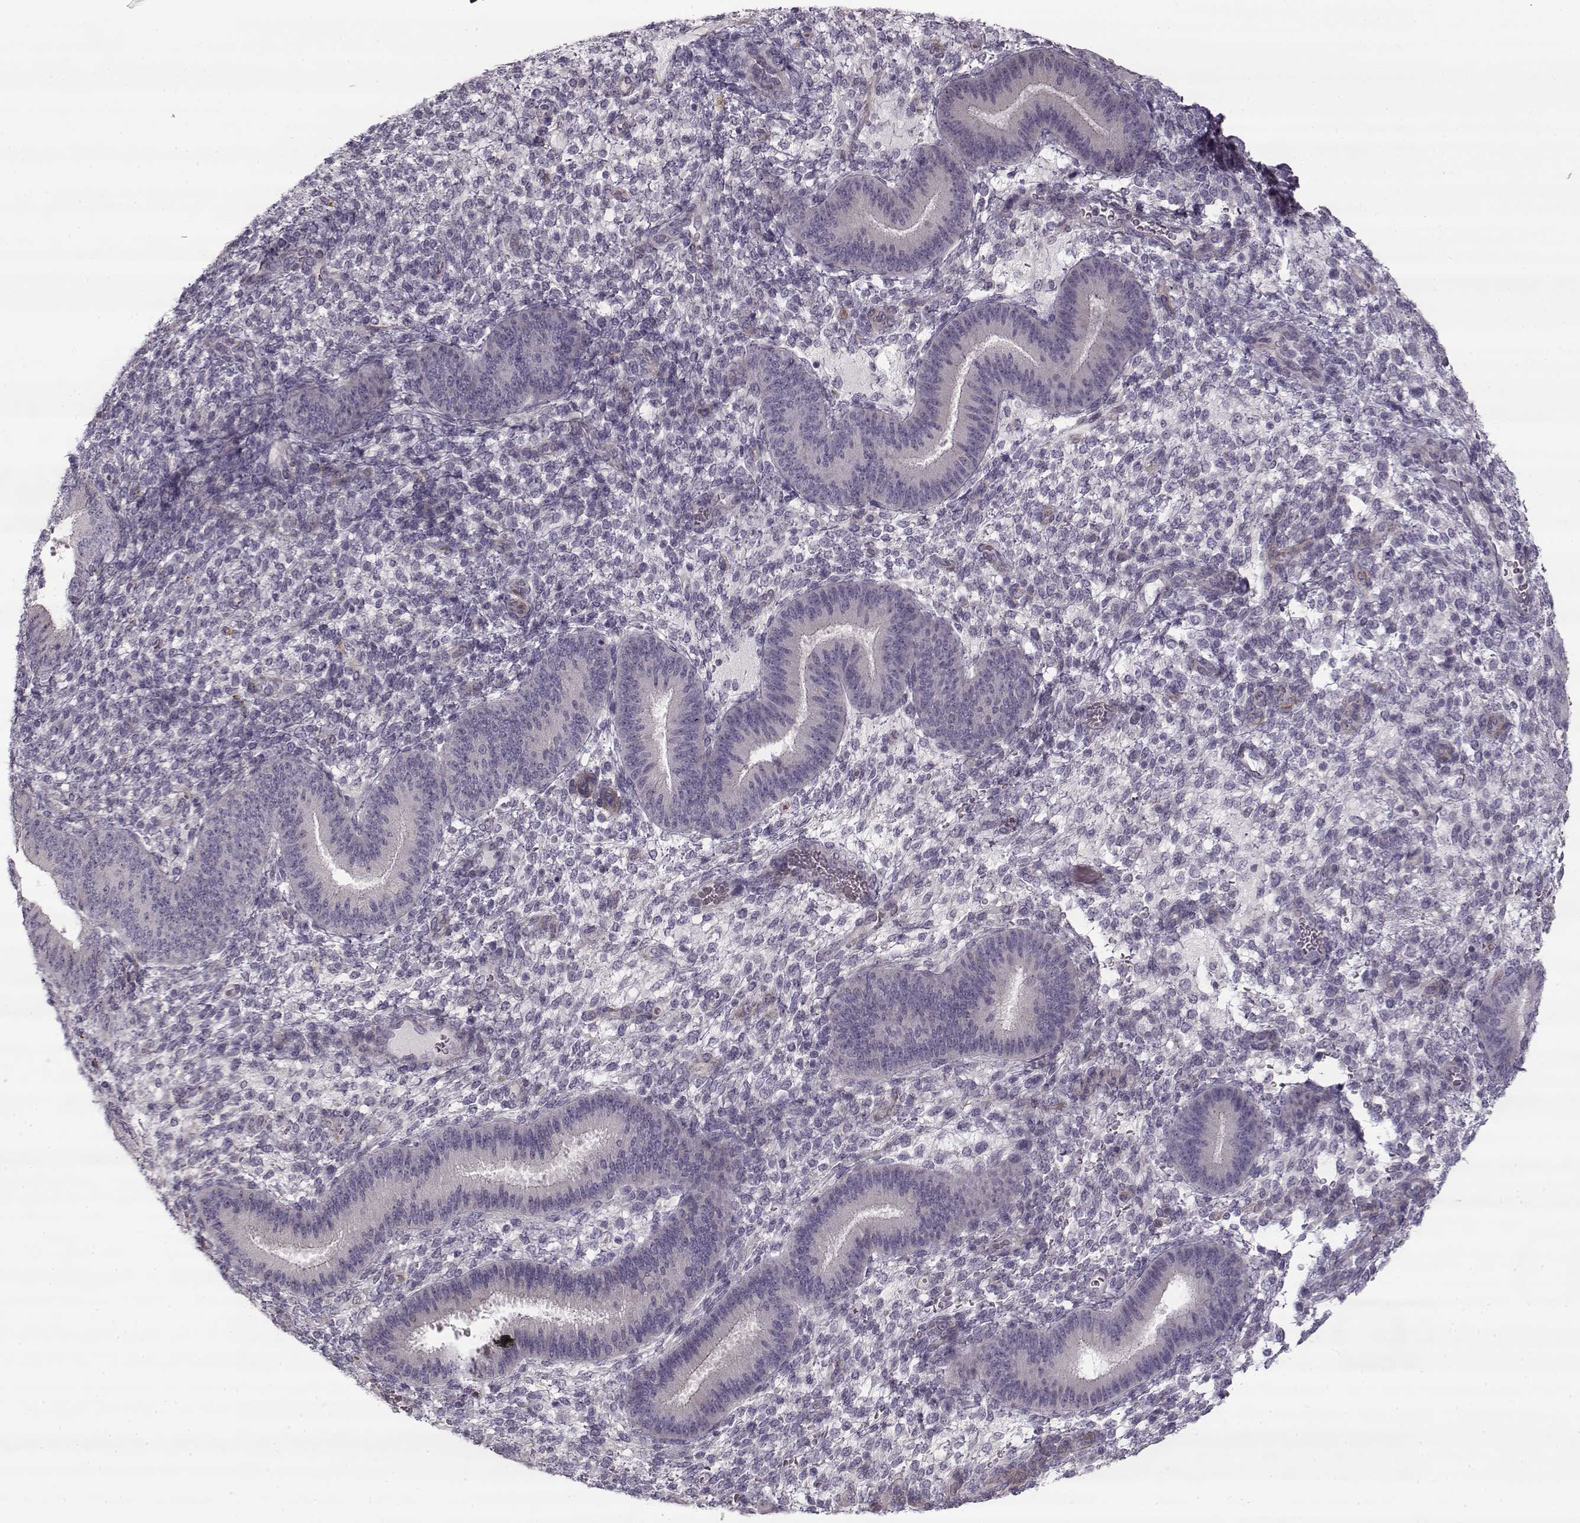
{"staining": {"intensity": "negative", "quantity": "none", "location": "none"}, "tissue": "endometrium", "cell_type": "Cells in endometrial stroma", "image_type": "normal", "snomed": [{"axis": "morphology", "description": "Normal tissue, NOS"}, {"axis": "topography", "description": "Endometrium"}], "caption": "High power microscopy micrograph of an immunohistochemistry photomicrograph of benign endometrium, revealing no significant expression in cells in endometrial stroma.", "gene": "PNMT", "patient": {"sex": "female", "age": 39}}